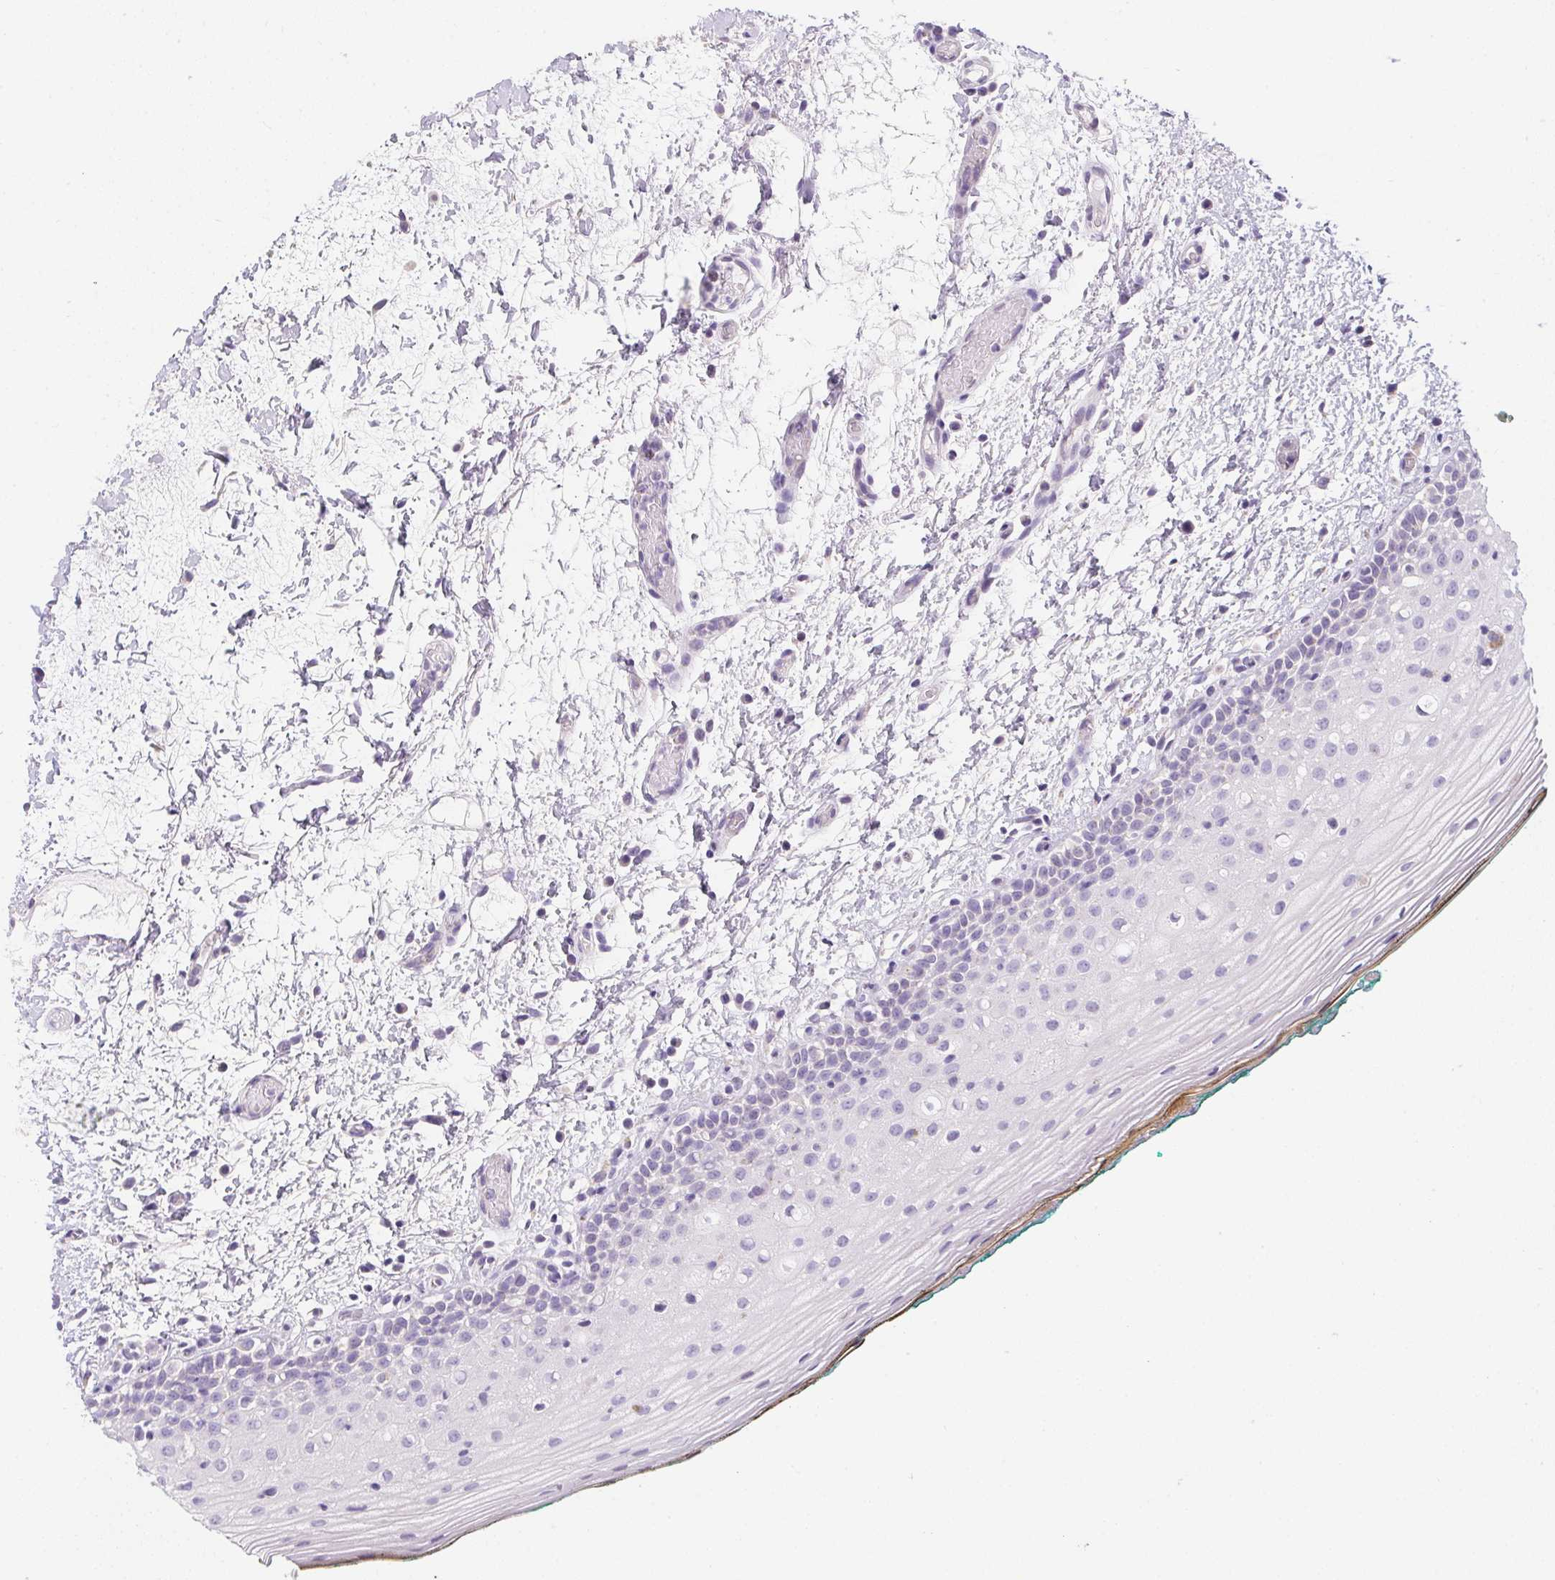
{"staining": {"intensity": "weak", "quantity": "<25%", "location": "cytoplasmic/membranous"}, "tissue": "oral mucosa", "cell_type": "Squamous epithelial cells", "image_type": "normal", "snomed": [{"axis": "morphology", "description": "Normal tissue, NOS"}, {"axis": "topography", "description": "Oral tissue"}], "caption": "This is an IHC micrograph of normal oral mucosa. There is no staining in squamous epithelial cells.", "gene": "AQP5", "patient": {"sex": "female", "age": 83}}